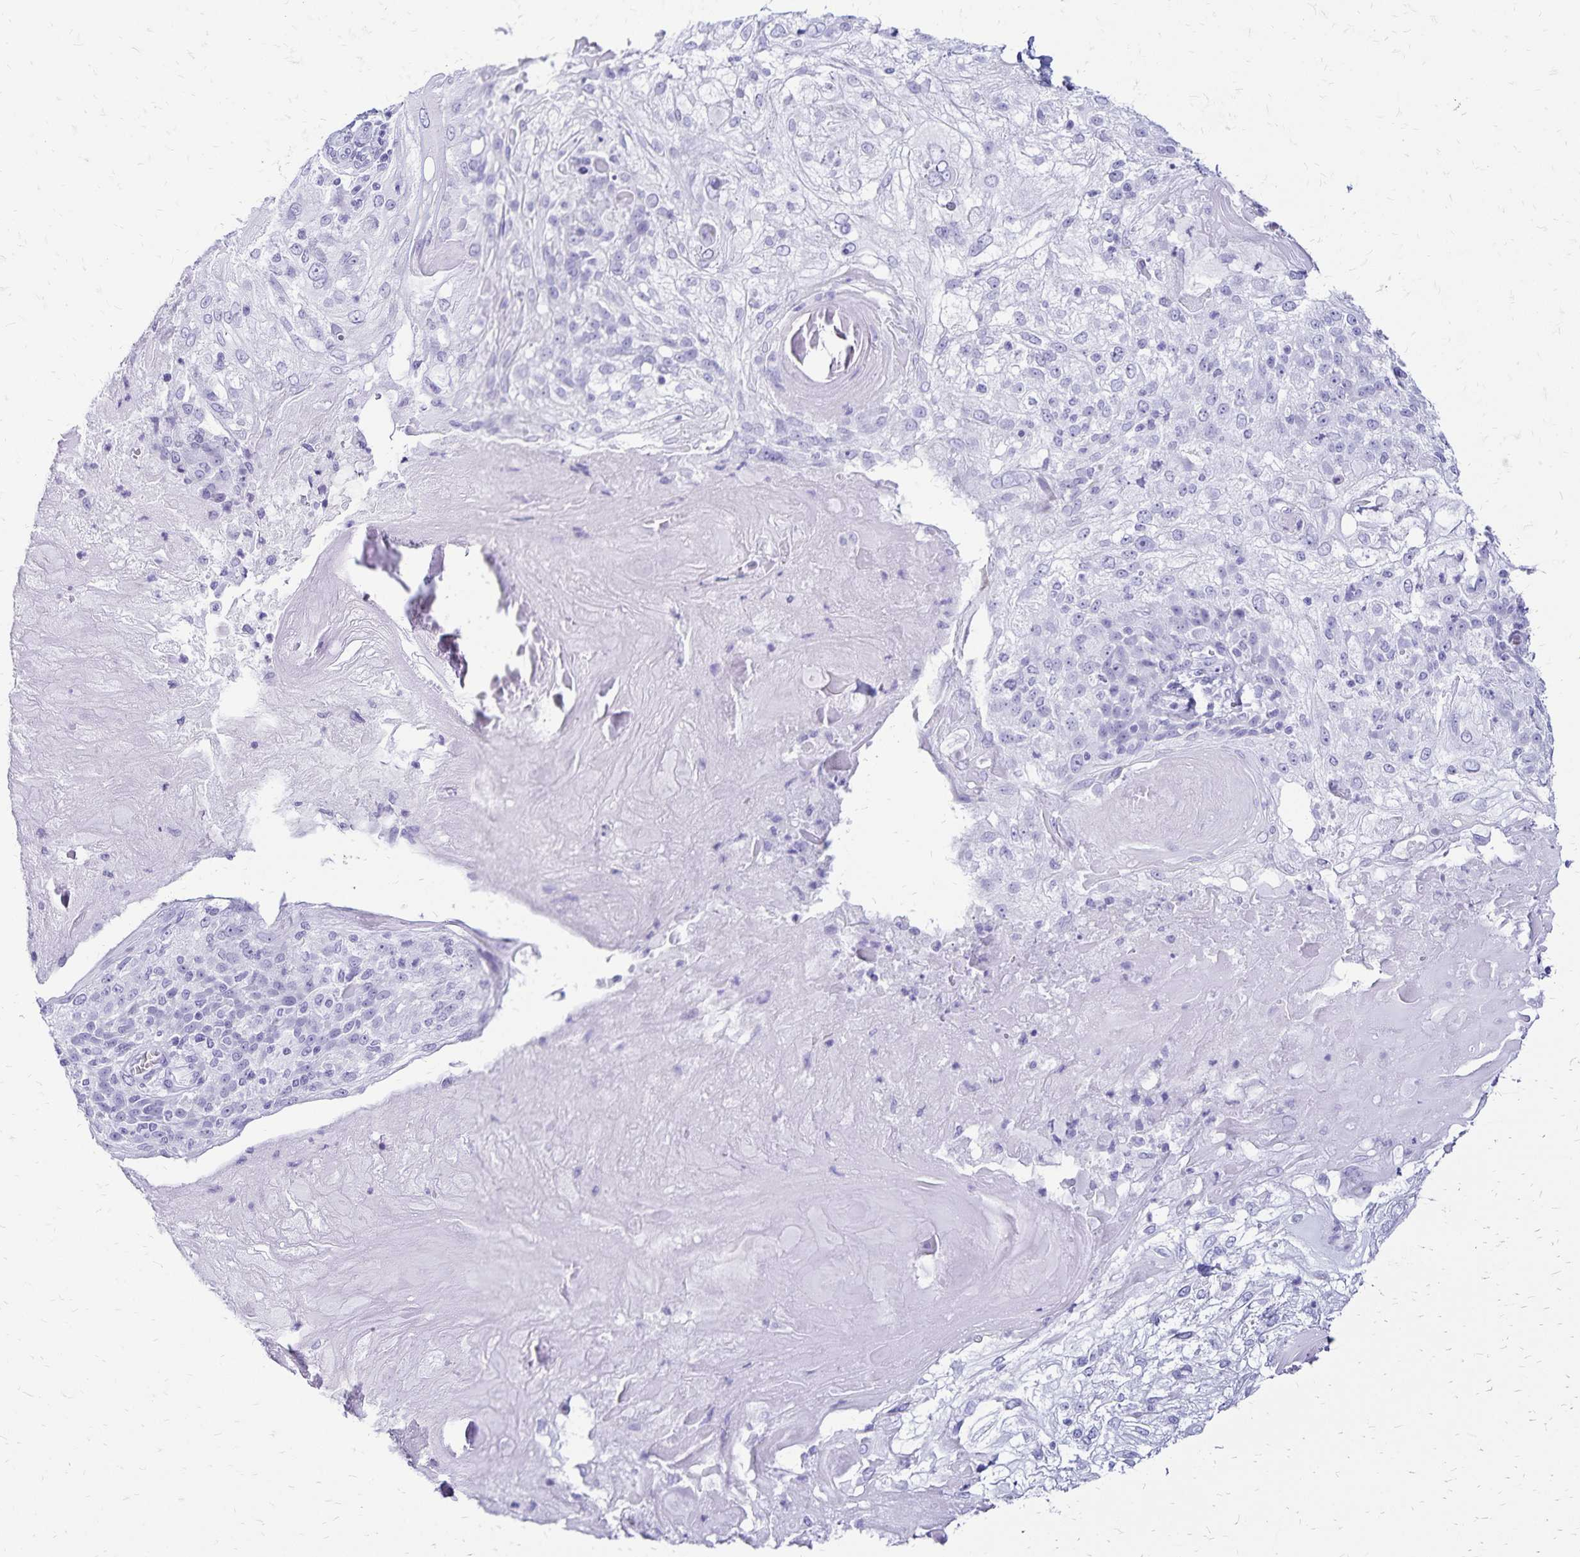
{"staining": {"intensity": "negative", "quantity": "none", "location": "none"}, "tissue": "skin cancer", "cell_type": "Tumor cells", "image_type": "cancer", "snomed": [{"axis": "morphology", "description": "Normal tissue, NOS"}, {"axis": "morphology", "description": "Squamous cell carcinoma, NOS"}, {"axis": "topography", "description": "Skin"}], "caption": "This is a photomicrograph of IHC staining of skin squamous cell carcinoma, which shows no expression in tumor cells.", "gene": "LIN28B", "patient": {"sex": "female", "age": 83}}